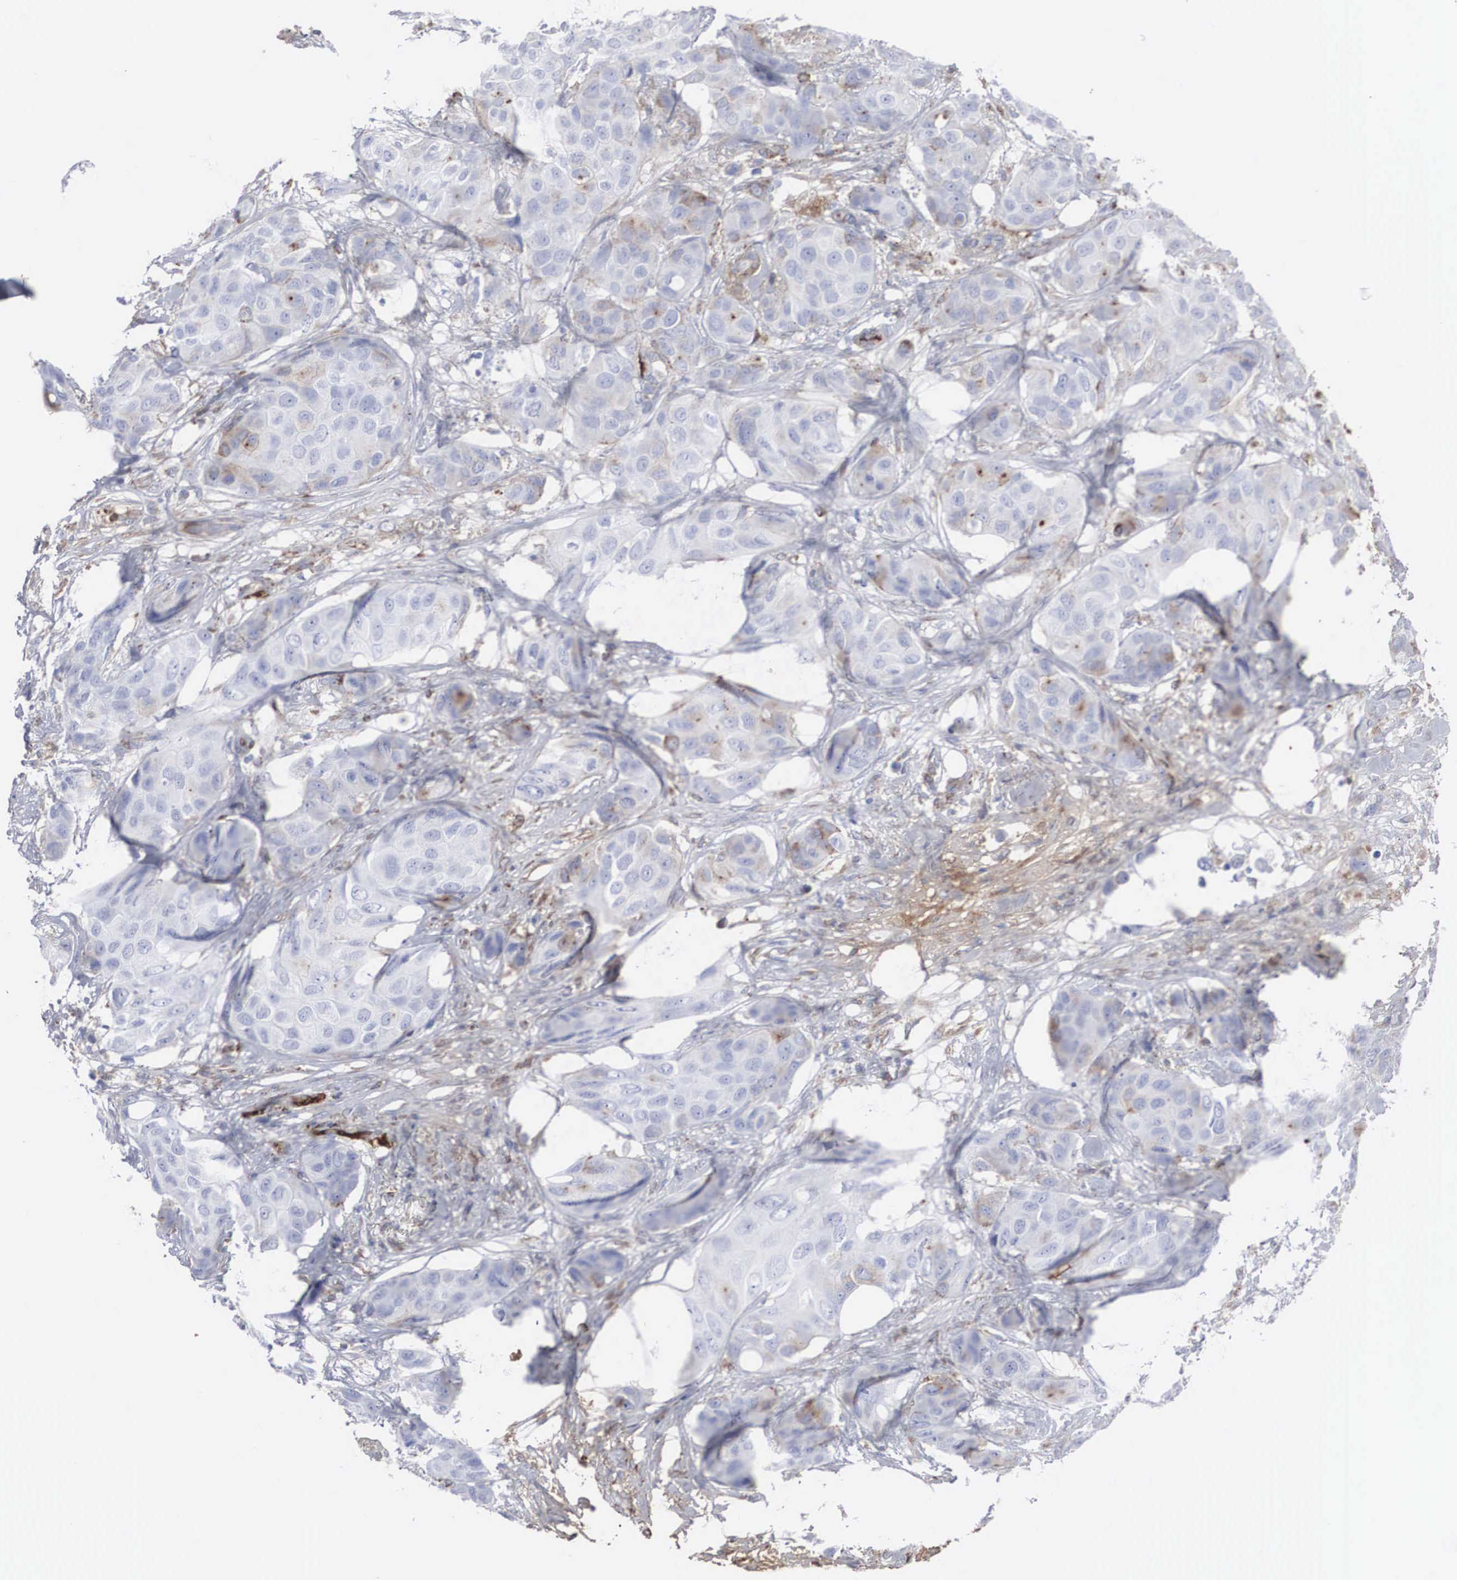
{"staining": {"intensity": "weak", "quantity": "<25%", "location": "cytoplasmic/membranous"}, "tissue": "breast cancer", "cell_type": "Tumor cells", "image_type": "cancer", "snomed": [{"axis": "morphology", "description": "Duct carcinoma"}, {"axis": "topography", "description": "Breast"}], "caption": "Tumor cells are negative for protein expression in human breast cancer.", "gene": "LGALS3BP", "patient": {"sex": "female", "age": 68}}